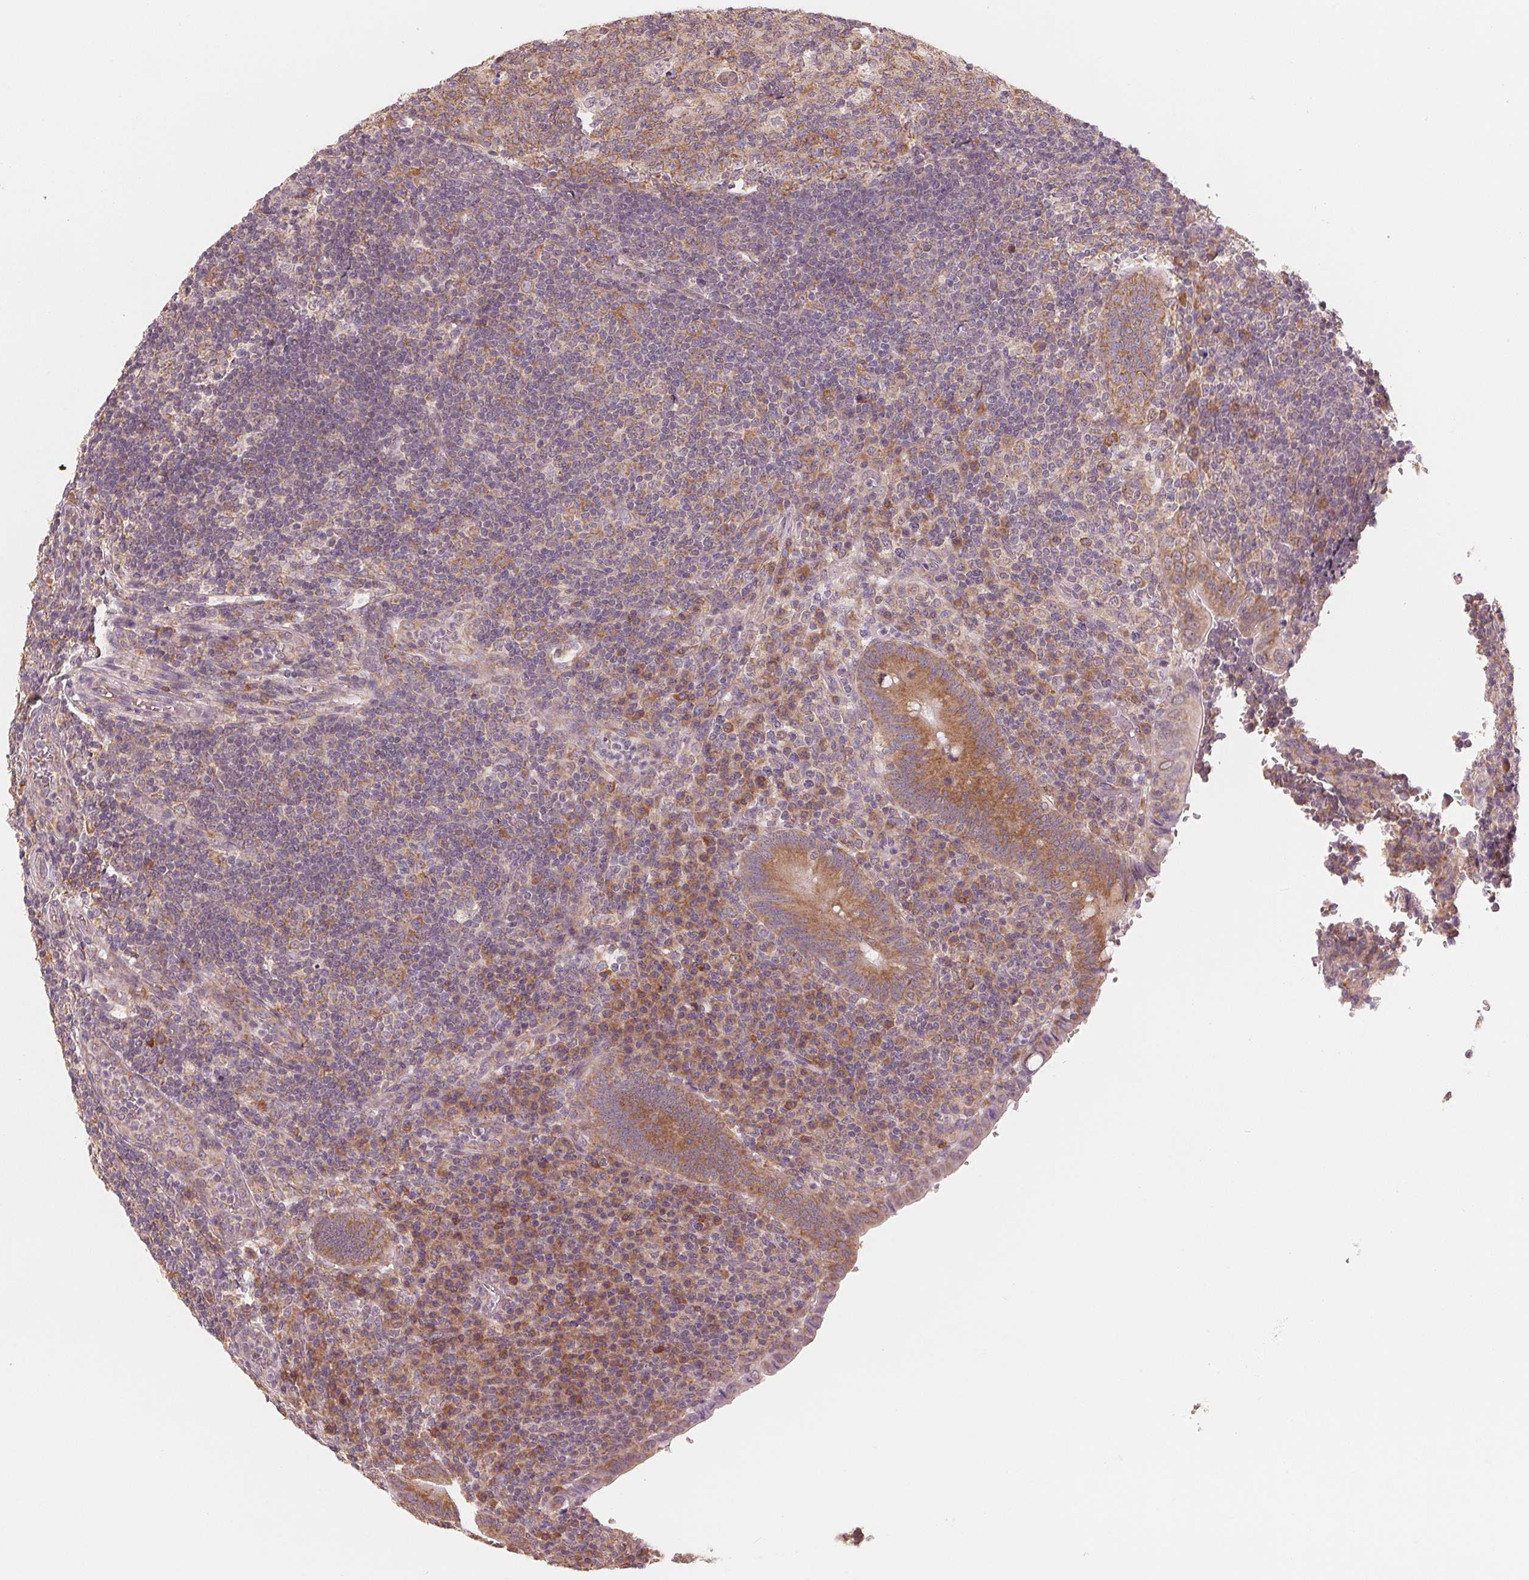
{"staining": {"intensity": "moderate", "quantity": ">75%", "location": "cytoplasmic/membranous"}, "tissue": "appendix", "cell_type": "Glandular cells", "image_type": "normal", "snomed": [{"axis": "morphology", "description": "Normal tissue, NOS"}, {"axis": "topography", "description": "Appendix"}], "caption": "The image demonstrates staining of benign appendix, revealing moderate cytoplasmic/membranous protein expression (brown color) within glandular cells.", "gene": "GIGYF2", "patient": {"sex": "male", "age": 18}}